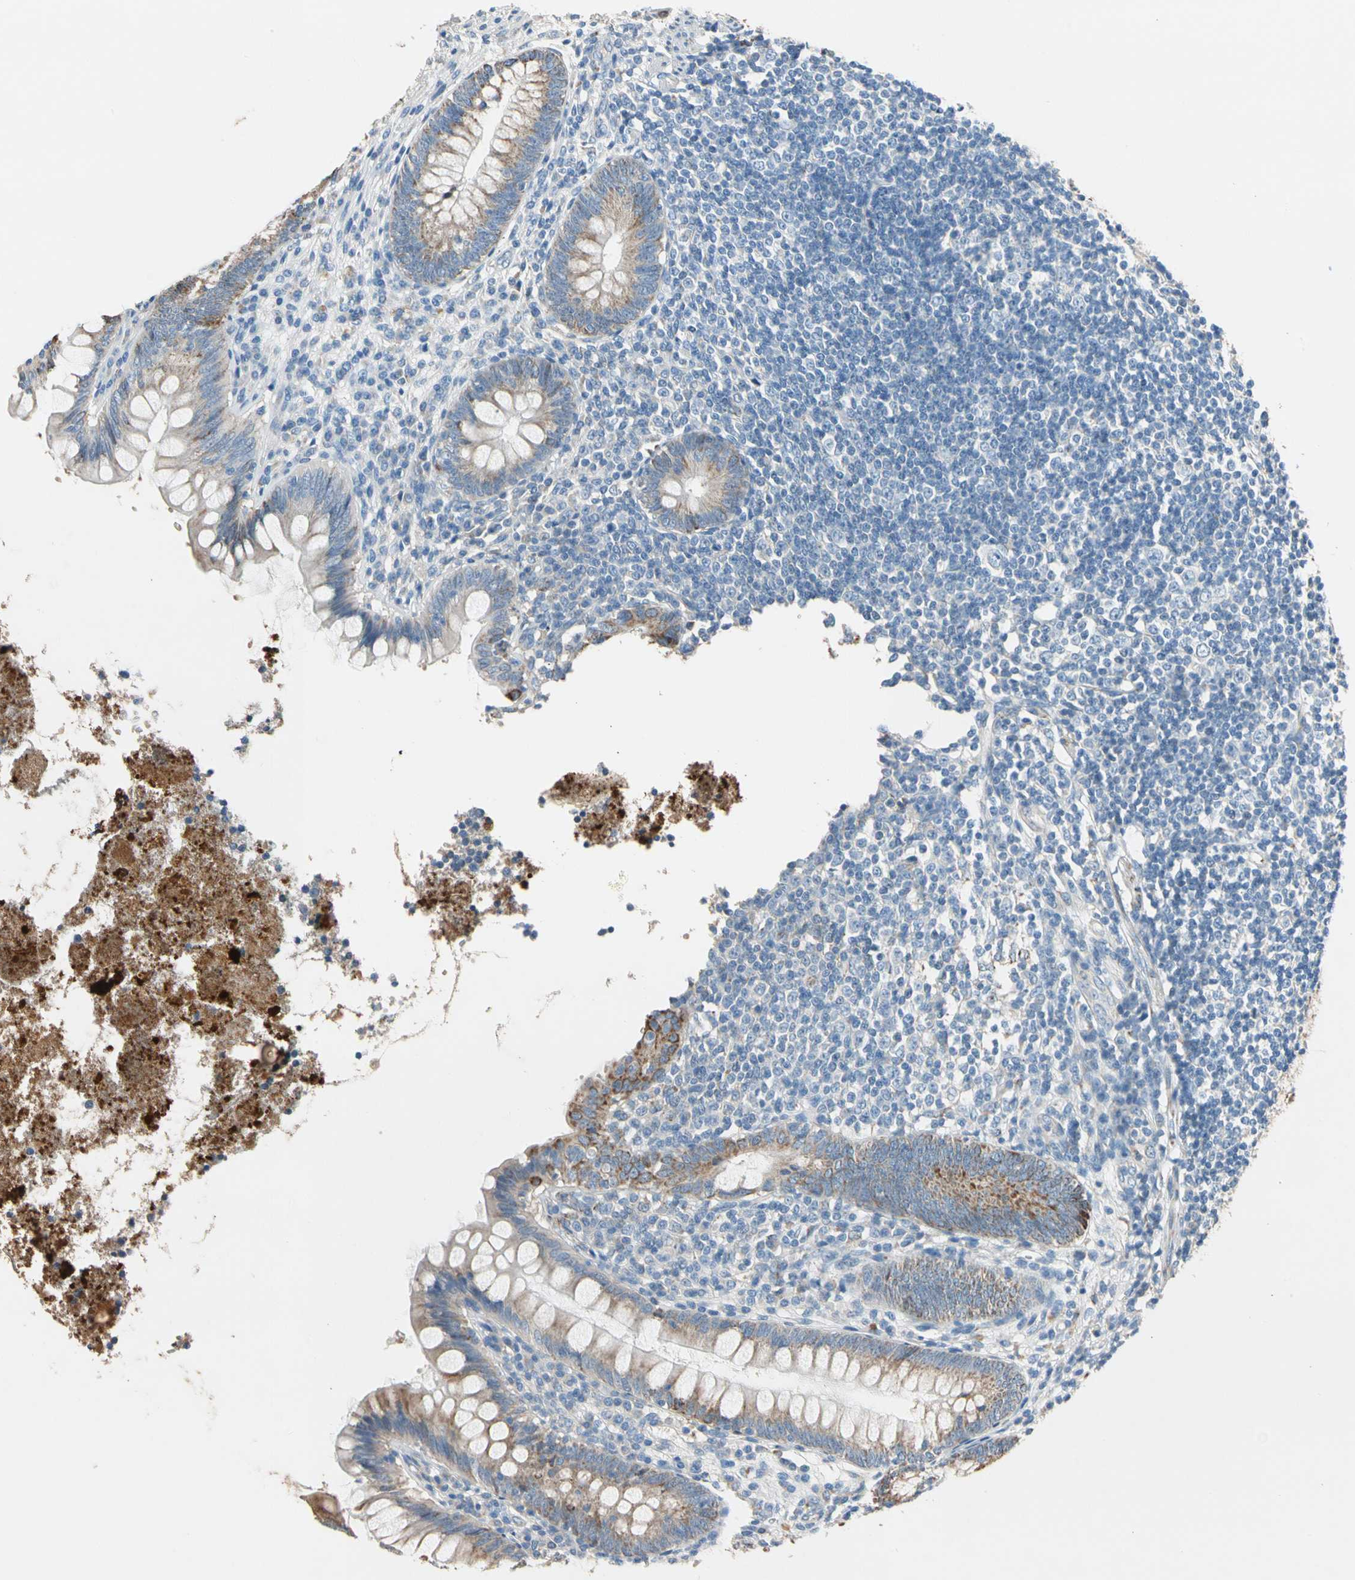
{"staining": {"intensity": "moderate", "quantity": ">75%", "location": "cytoplasmic/membranous"}, "tissue": "appendix", "cell_type": "Glandular cells", "image_type": "normal", "snomed": [{"axis": "morphology", "description": "Normal tissue, NOS"}, {"axis": "topography", "description": "Appendix"}], "caption": "Immunohistochemical staining of normal human appendix displays moderate cytoplasmic/membranous protein staining in about >75% of glandular cells.", "gene": "LY6G6F", "patient": {"sex": "female", "age": 66}}